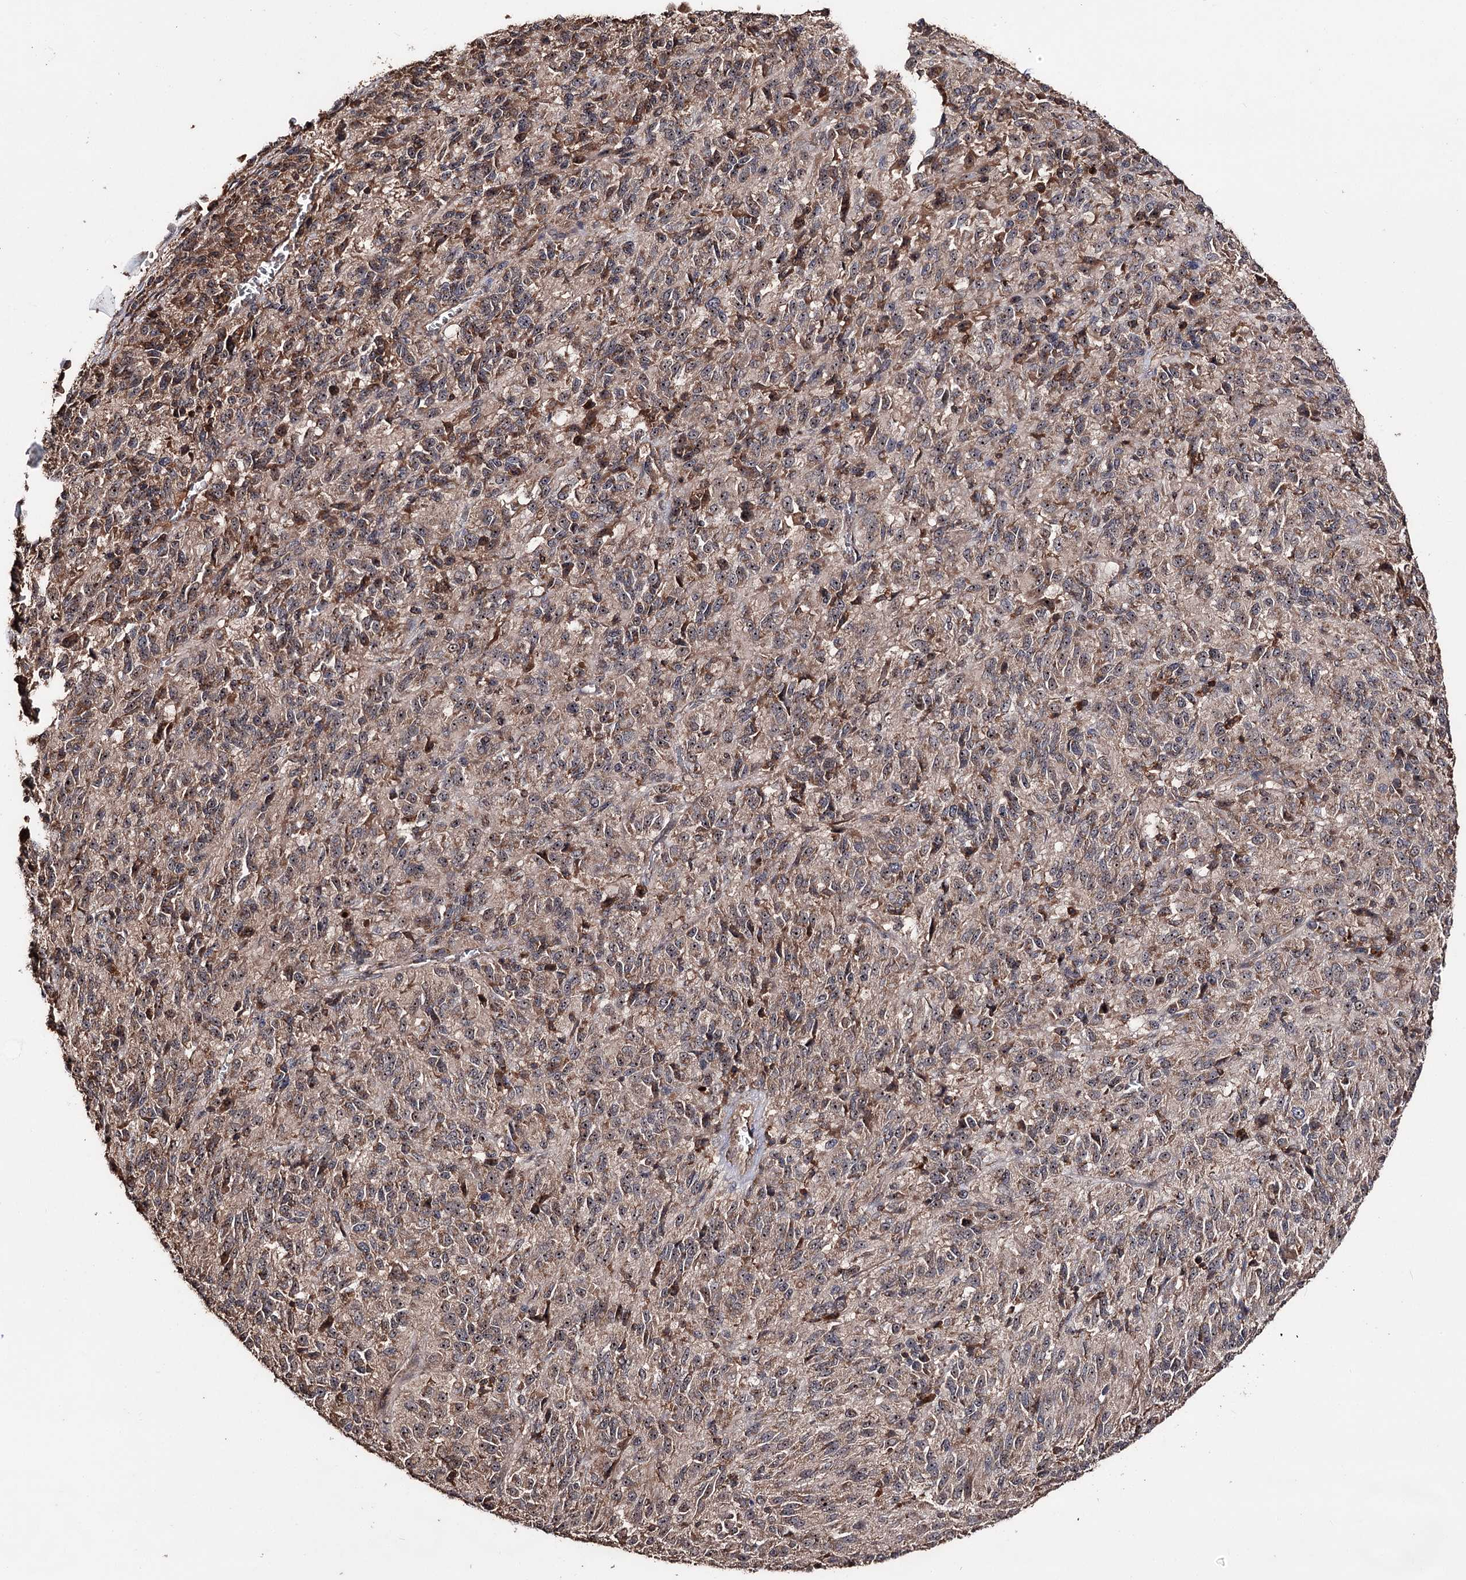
{"staining": {"intensity": "weak", "quantity": ">75%", "location": "cytoplasmic/membranous,nuclear"}, "tissue": "melanoma", "cell_type": "Tumor cells", "image_type": "cancer", "snomed": [{"axis": "morphology", "description": "Malignant melanoma, Metastatic site"}, {"axis": "topography", "description": "Lung"}], "caption": "Weak cytoplasmic/membranous and nuclear protein expression is present in approximately >75% of tumor cells in melanoma.", "gene": "FAM53B", "patient": {"sex": "male", "age": 64}}